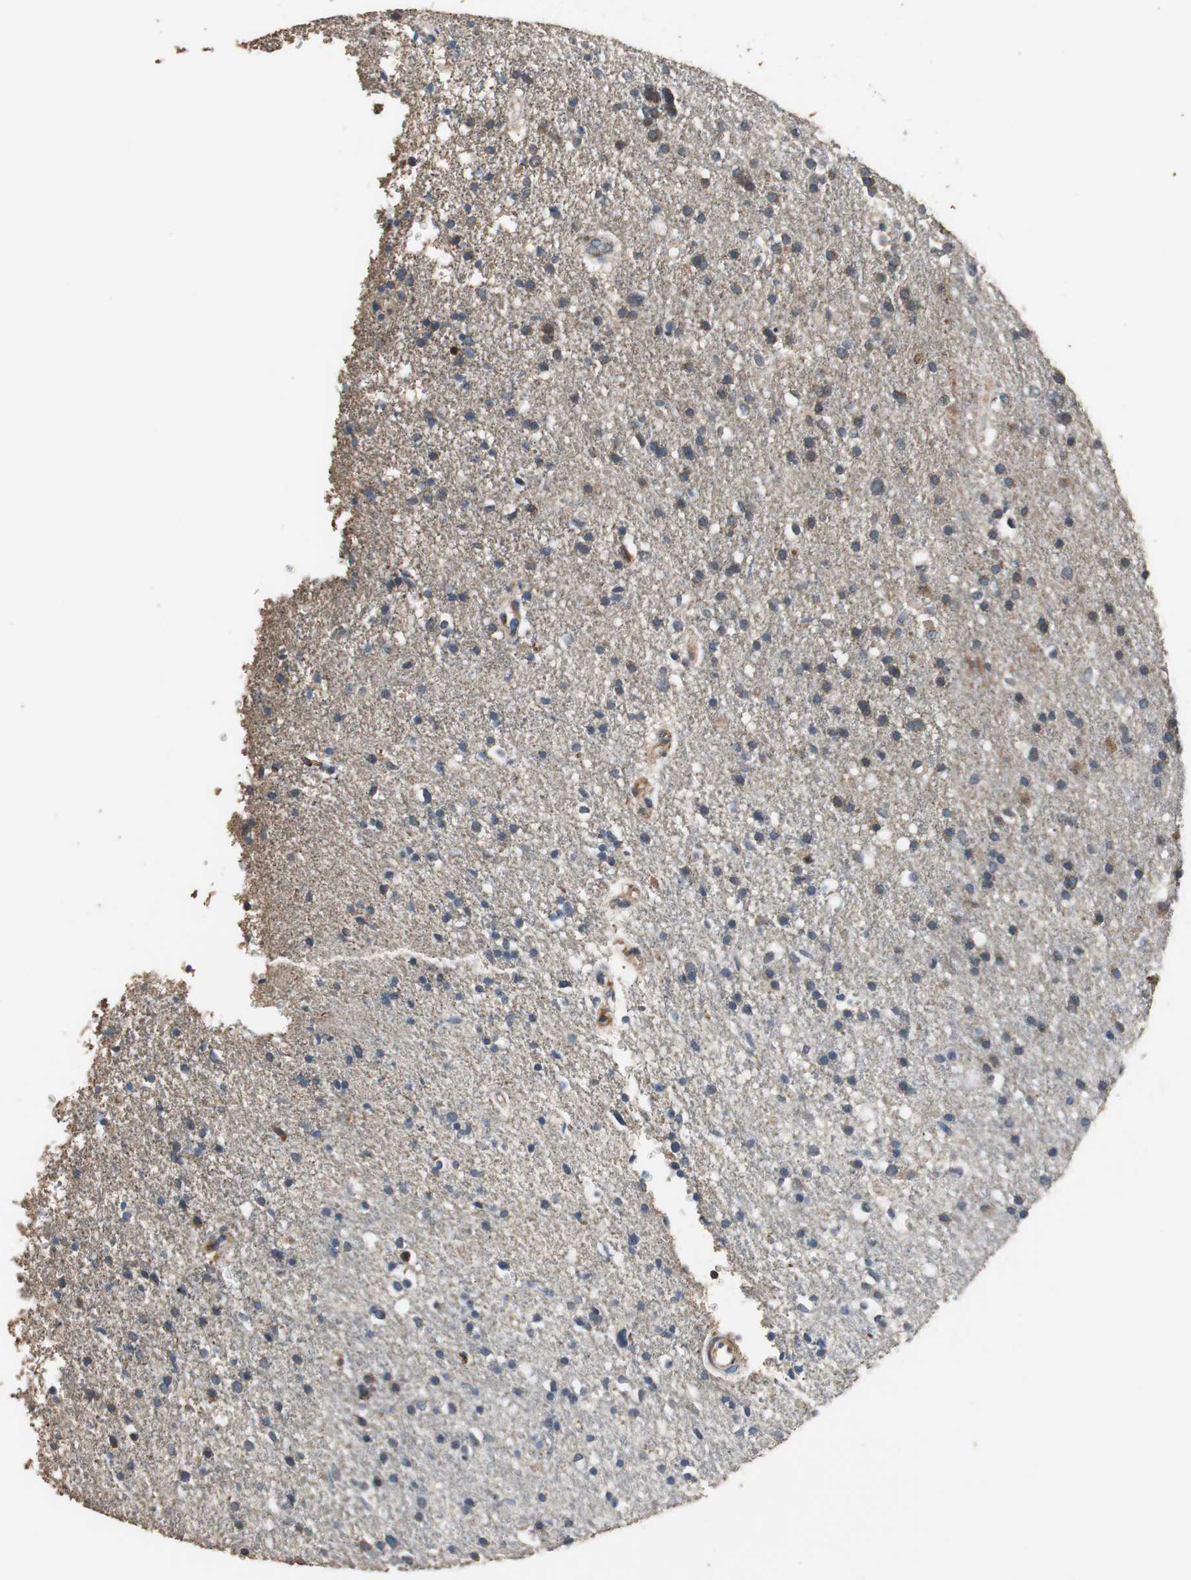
{"staining": {"intensity": "moderate", "quantity": ">75%", "location": "cytoplasmic/membranous"}, "tissue": "glioma", "cell_type": "Tumor cells", "image_type": "cancer", "snomed": [{"axis": "morphology", "description": "Glioma, malignant, High grade"}, {"axis": "topography", "description": "Brain"}], "caption": "DAB immunohistochemical staining of glioma reveals moderate cytoplasmic/membranous protein positivity in about >75% of tumor cells. The protein of interest is shown in brown color, while the nuclei are stained blue.", "gene": "PRKRA", "patient": {"sex": "male", "age": 33}}